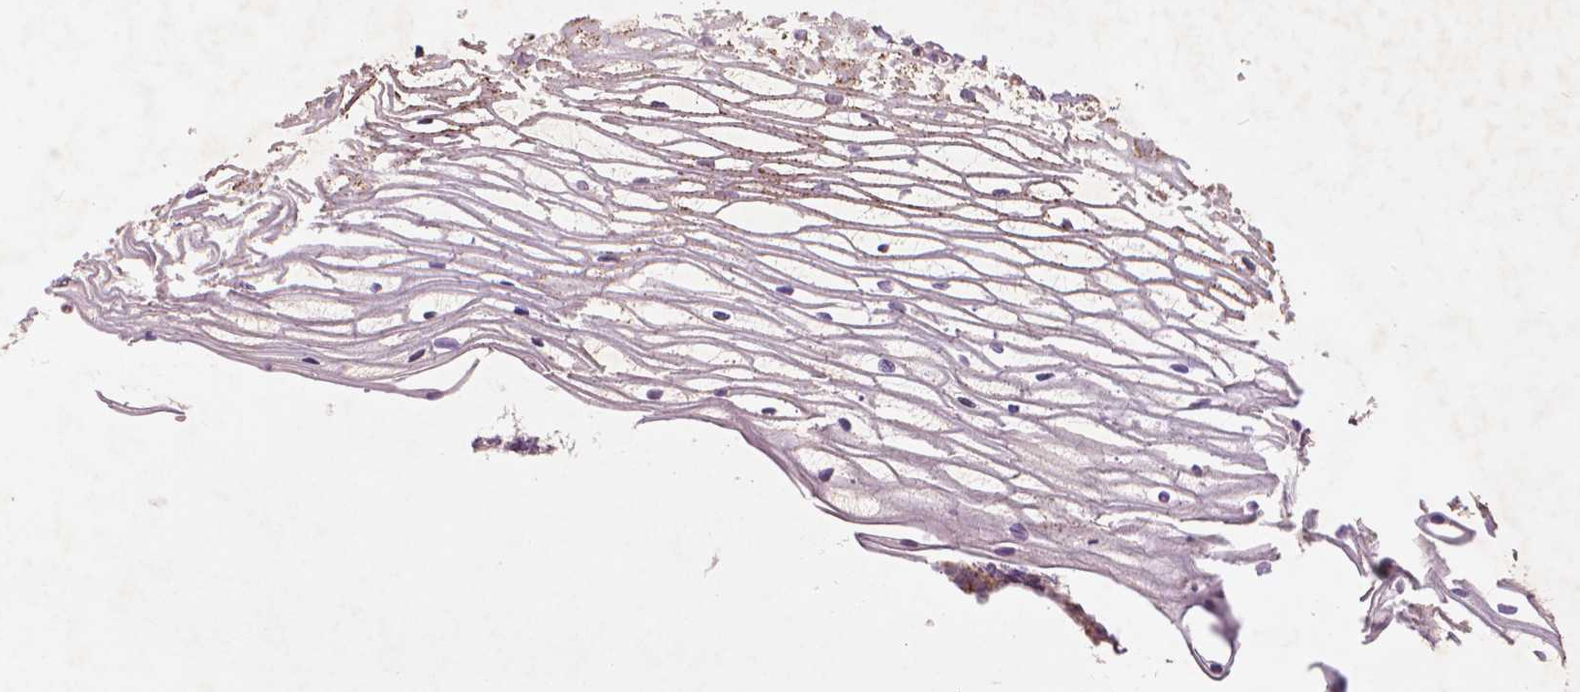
{"staining": {"intensity": "moderate", "quantity": ">75%", "location": "cytoplasmic/membranous"}, "tissue": "cervix", "cell_type": "Glandular cells", "image_type": "normal", "snomed": [{"axis": "morphology", "description": "Normal tissue, NOS"}, {"axis": "topography", "description": "Cervix"}], "caption": "IHC (DAB) staining of normal cervix exhibits moderate cytoplasmic/membranous protein positivity in about >75% of glandular cells. (IHC, brightfield microscopy, high magnification).", "gene": "NLRX1", "patient": {"sex": "female", "age": 40}}